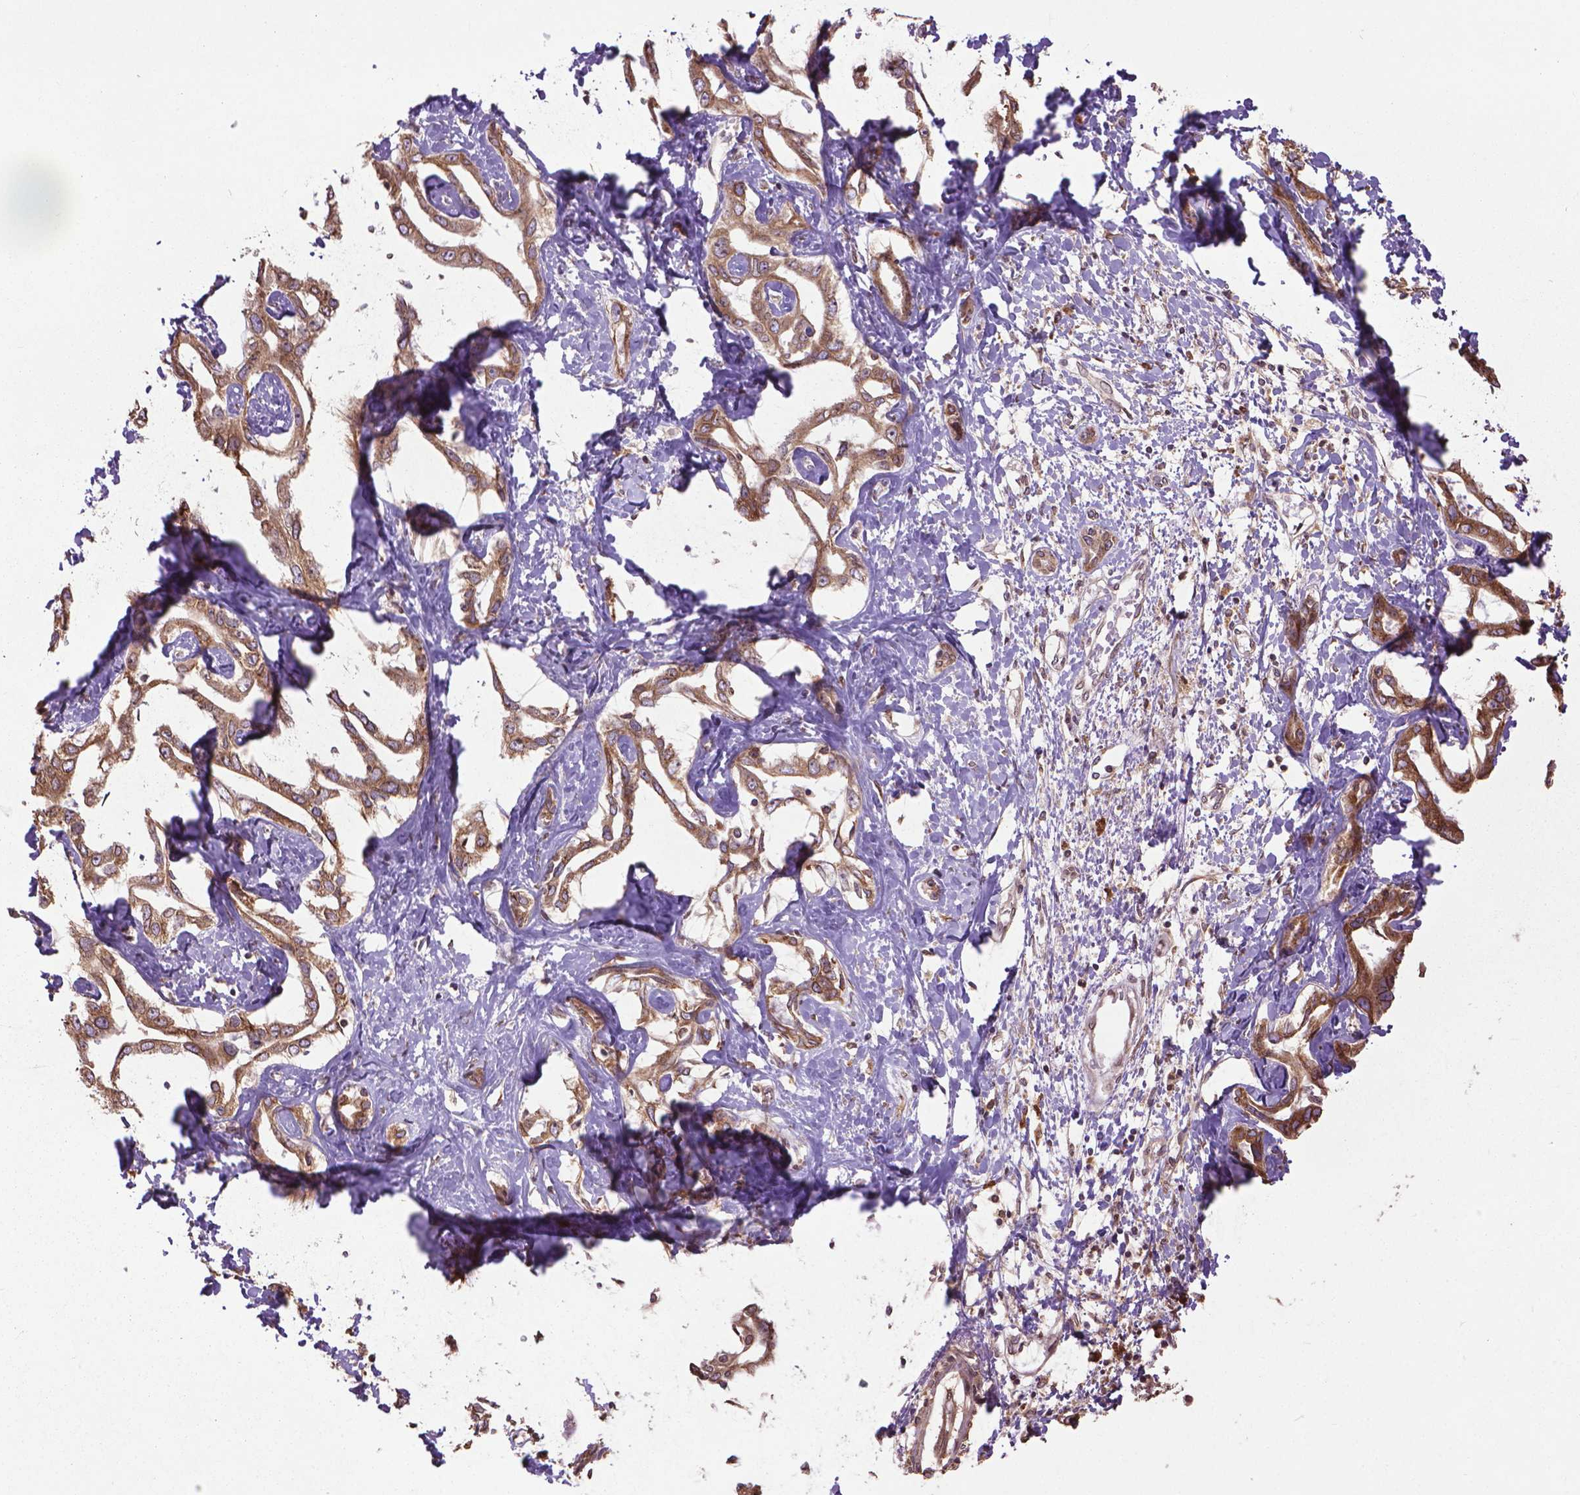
{"staining": {"intensity": "moderate", "quantity": ">75%", "location": "cytoplasmic/membranous"}, "tissue": "liver cancer", "cell_type": "Tumor cells", "image_type": "cancer", "snomed": [{"axis": "morphology", "description": "Cholangiocarcinoma"}, {"axis": "topography", "description": "Liver"}], "caption": "A medium amount of moderate cytoplasmic/membranous expression is seen in about >75% of tumor cells in cholangiocarcinoma (liver) tissue.", "gene": "GAS1", "patient": {"sex": "male", "age": 59}}